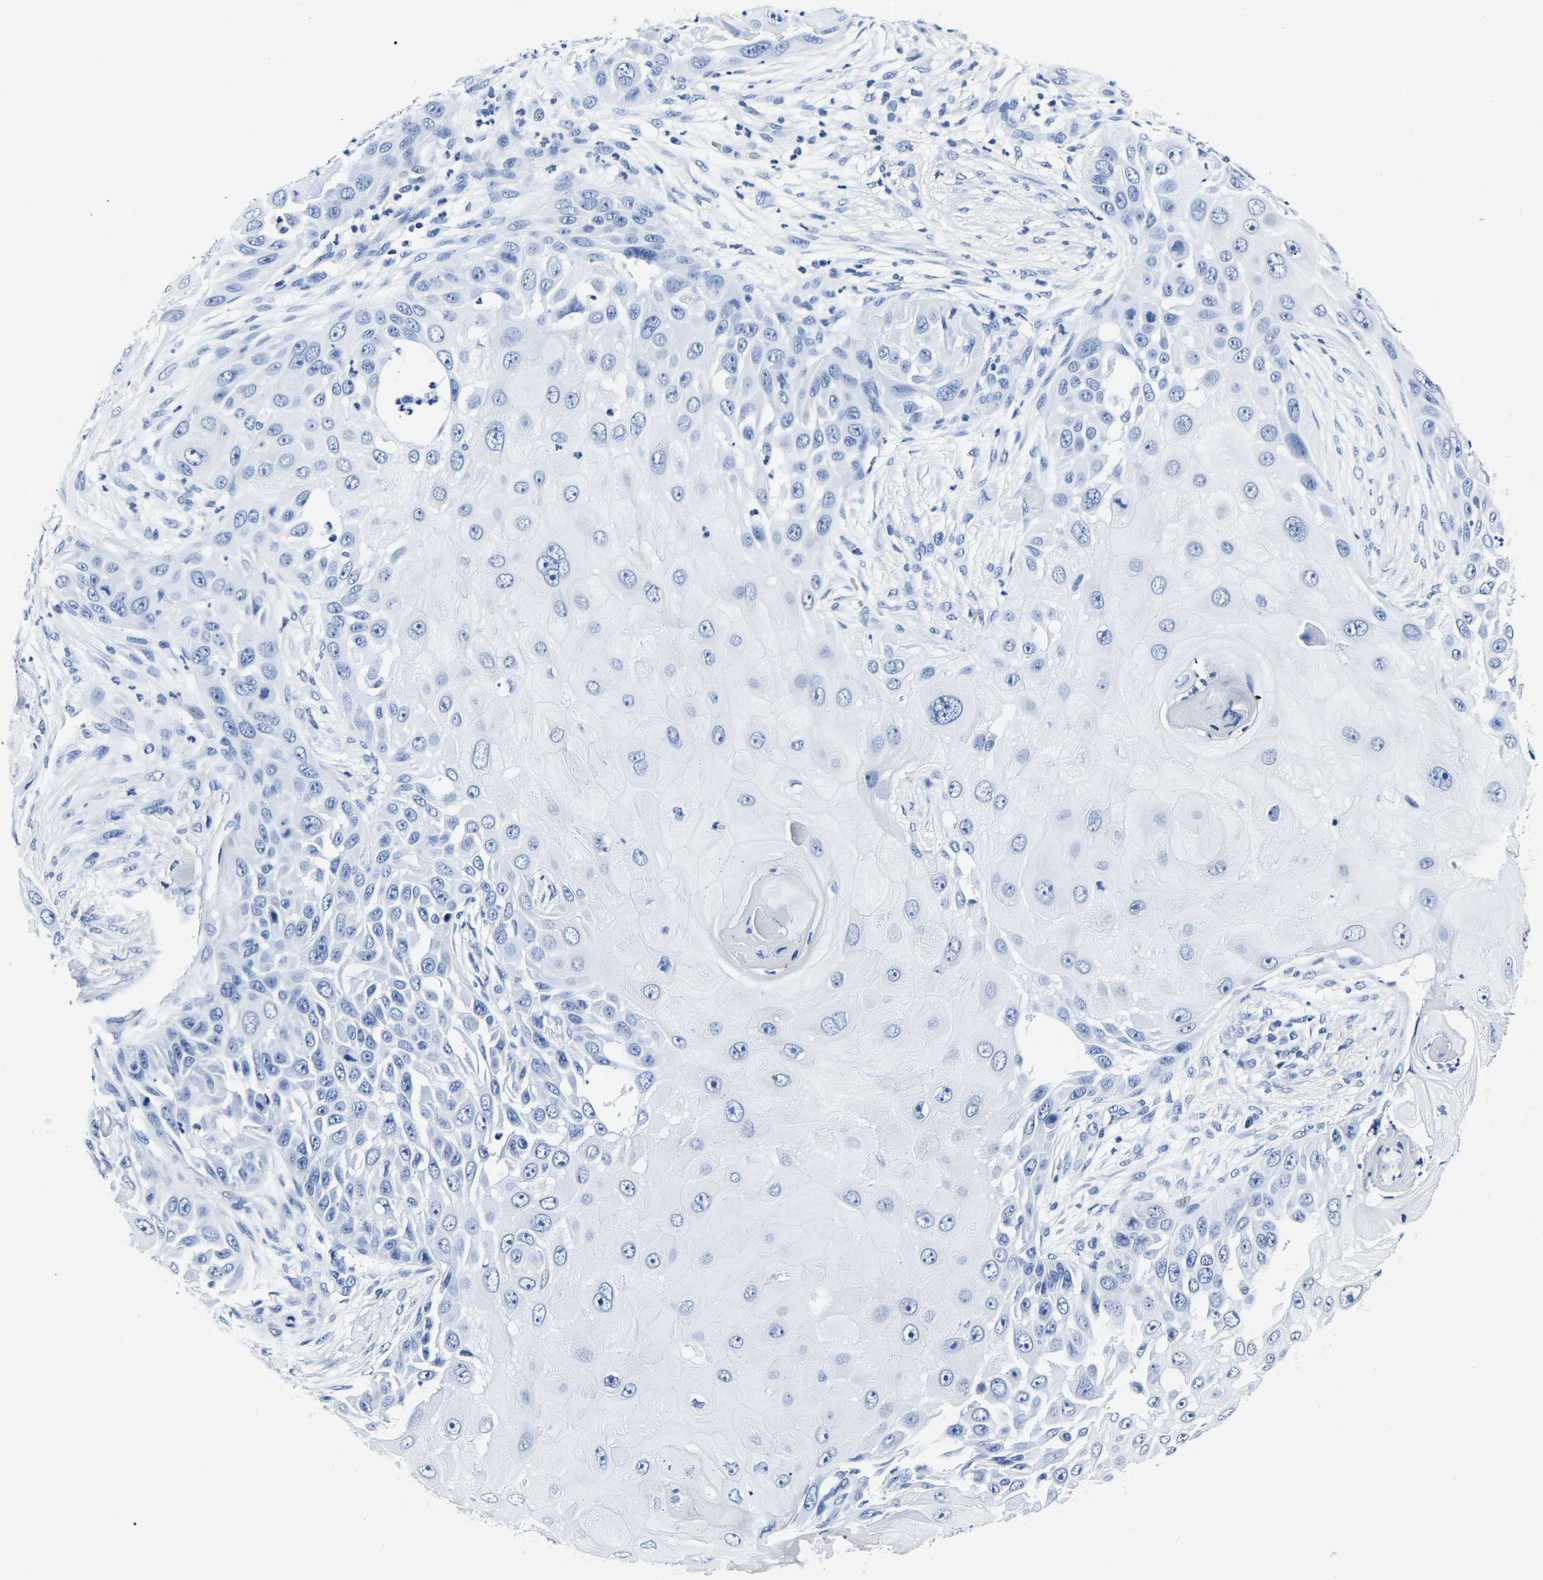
{"staining": {"intensity": "negative", "quantity": "none", "location": "none"}, "tissue": "skin cancer", "cell_type": "Tumor cells", "image_type": "cancer", "snomed": [{"axis": "morphology", "description": "Squamous cell carcinoma, NOS"}, {"axis": "topography", "description": "Skin"}], "caption": "The image shows no staining of tumor cells in skin cancer (squamous cell carcinoma).", "gene": "IMPG2", "patient": {"sex": "female", "age": 44}}